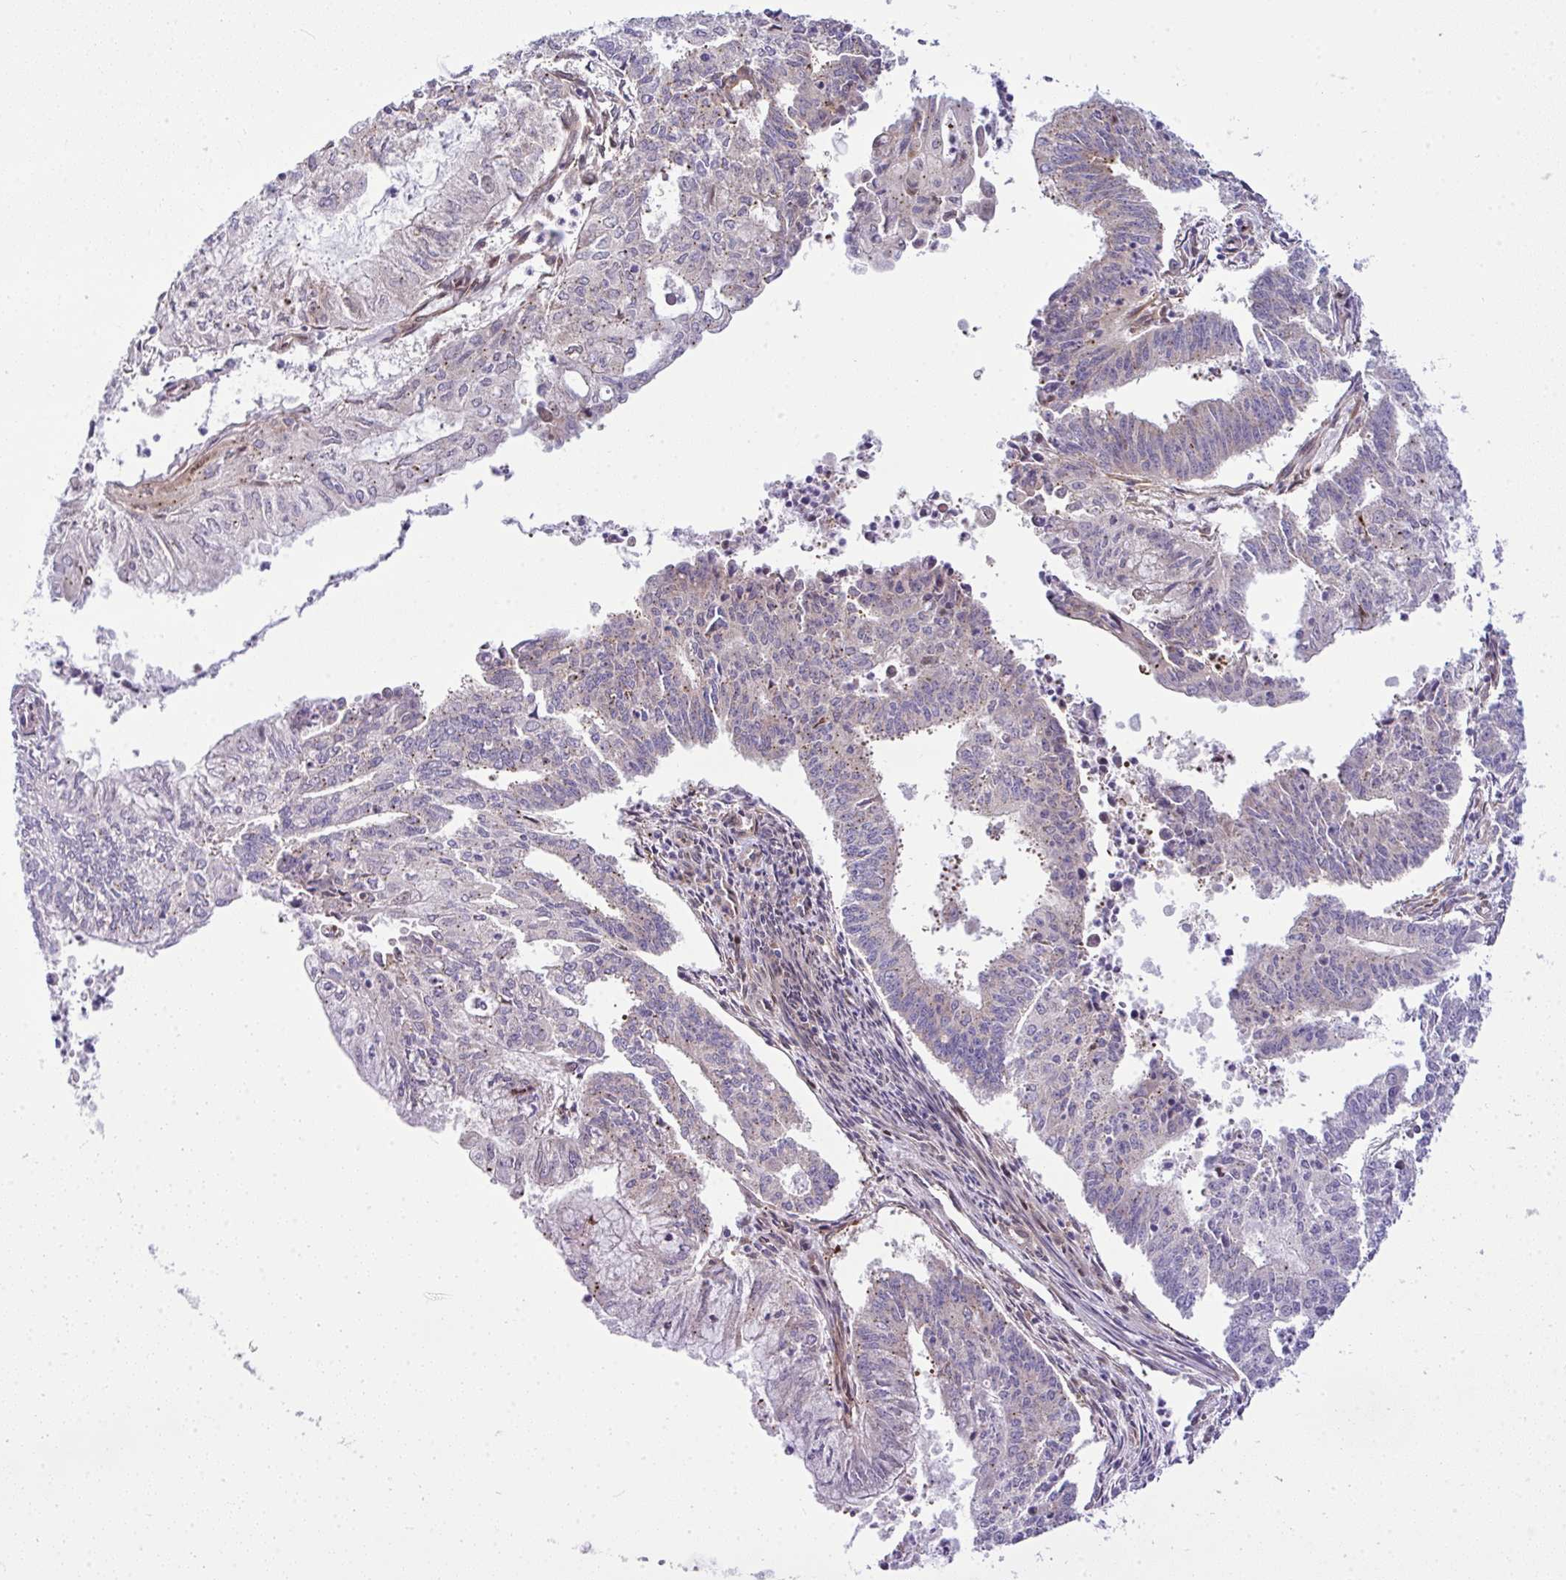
{"staining": {"intensity": "negative", "quantity": "none", "location": "none"}, "tissue": "endometrial cancer", "cell_type": "Tumor cells", "image_type": "cancer", "snomed": [{"axis": "morphology", "description": "Adenocarcinoma, NOS"}, {"axis": "topography", "description": "Endometrium"}], "caption": "Endometrial cancer (adenocarcinoma) stained for a protein using immunohistochemistry (IHC) displays no staining tumor cells.", "gene": "RSKR", "patient": {"sex": "female", "age": 61}}